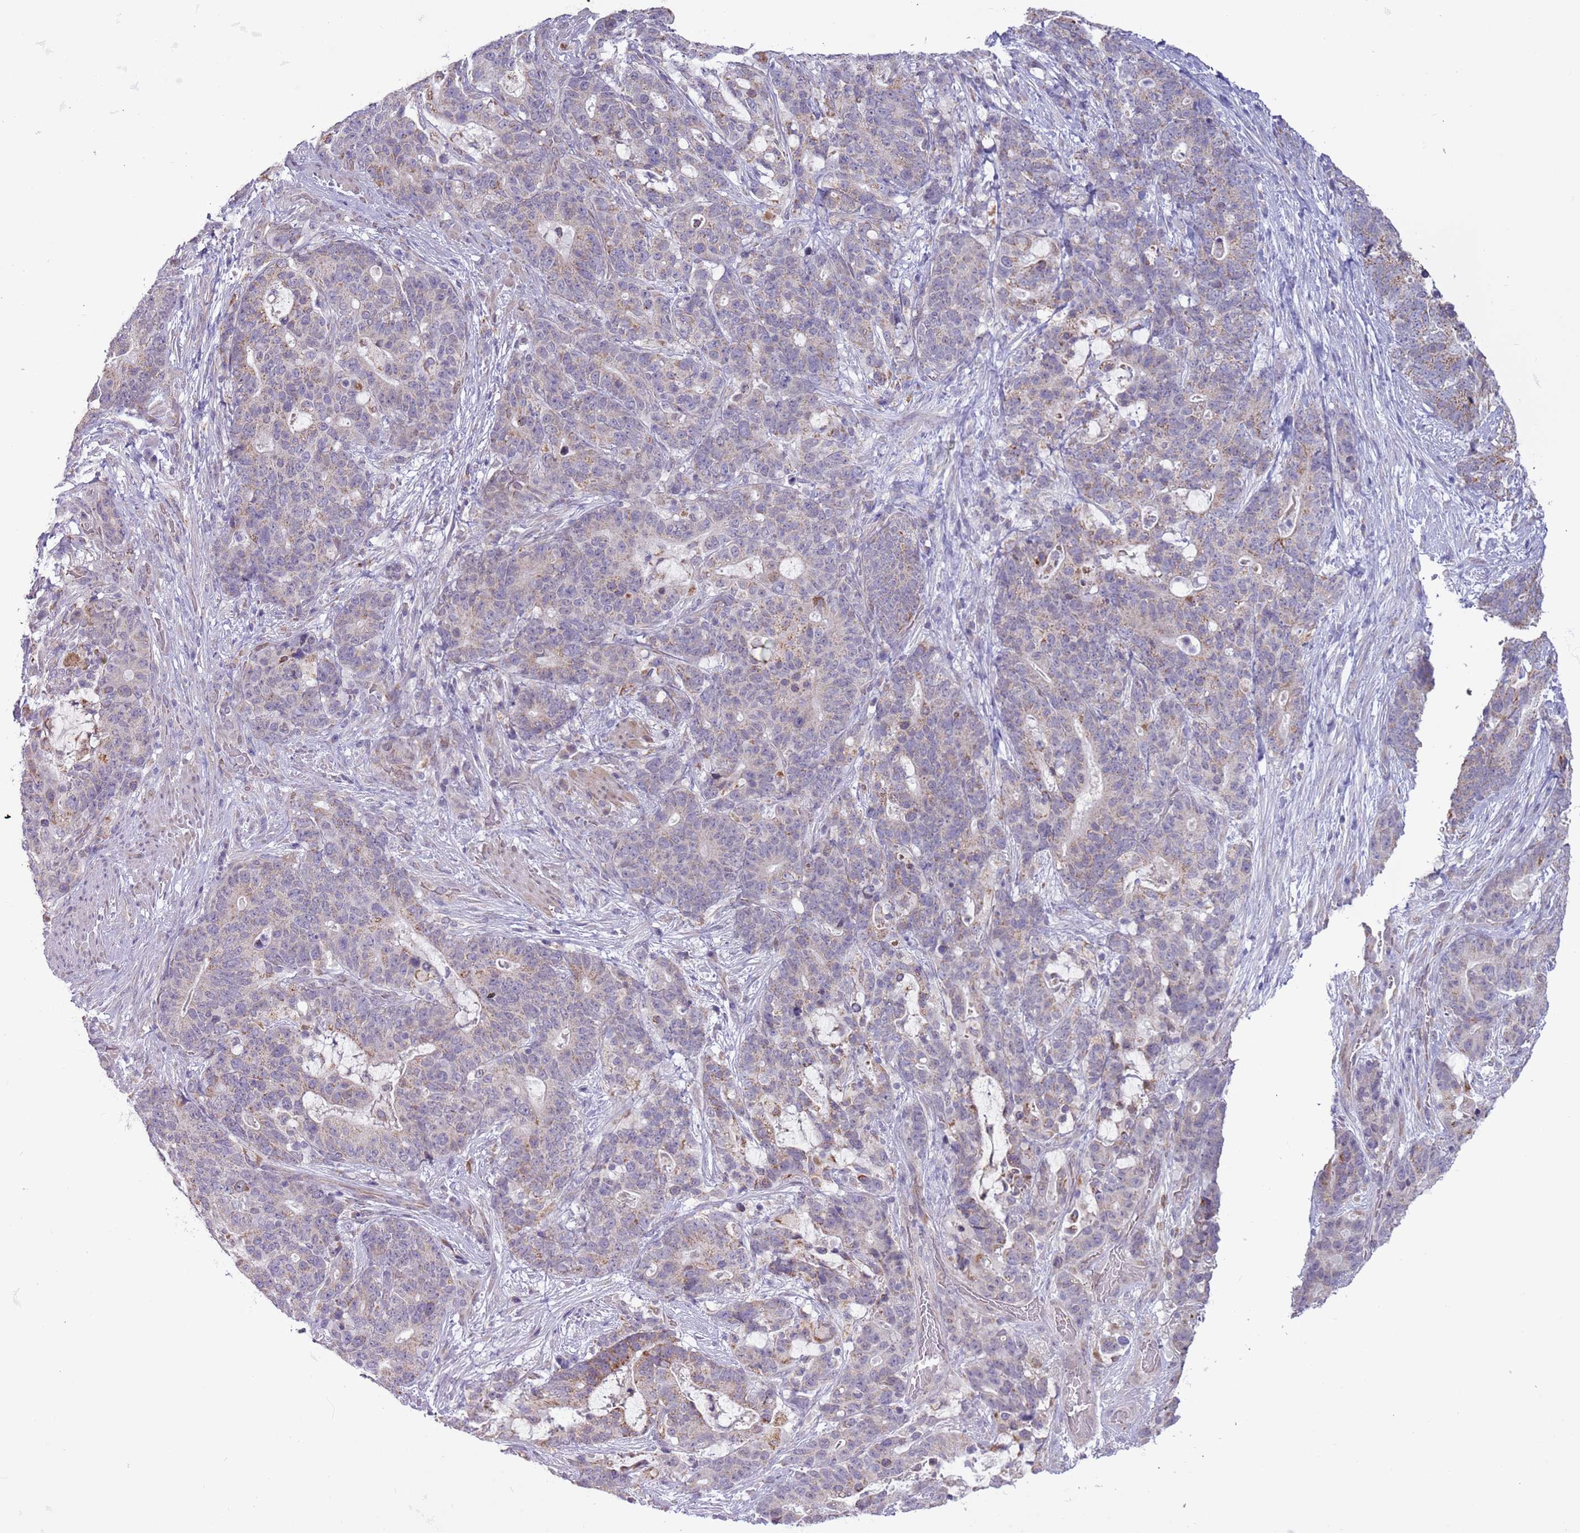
{"staining": {"intensity": "moderate", "quantity": "<25%", "location": "cytoplasmic/membranous"}, "tissue": "stomach cancer", "cell_type": "Tumor cells", "image_type": "cancer", "snomed": [{"axis": "morphology", "description": "Normal tissue, NOS"}, {"axis": "morphology", "description": "Adenocarcinoma, NOS"}, {"axis": "topography", "description": "Stomach"}], "caption": "A low amount of moderate cytoplasmic/membranous staining is seen in about <25% of tumor cells in stomach cancer (adenocarcinoma) tissue.", "gene": "MLLT11", "patient": {"sex": "female", "age": 64}}